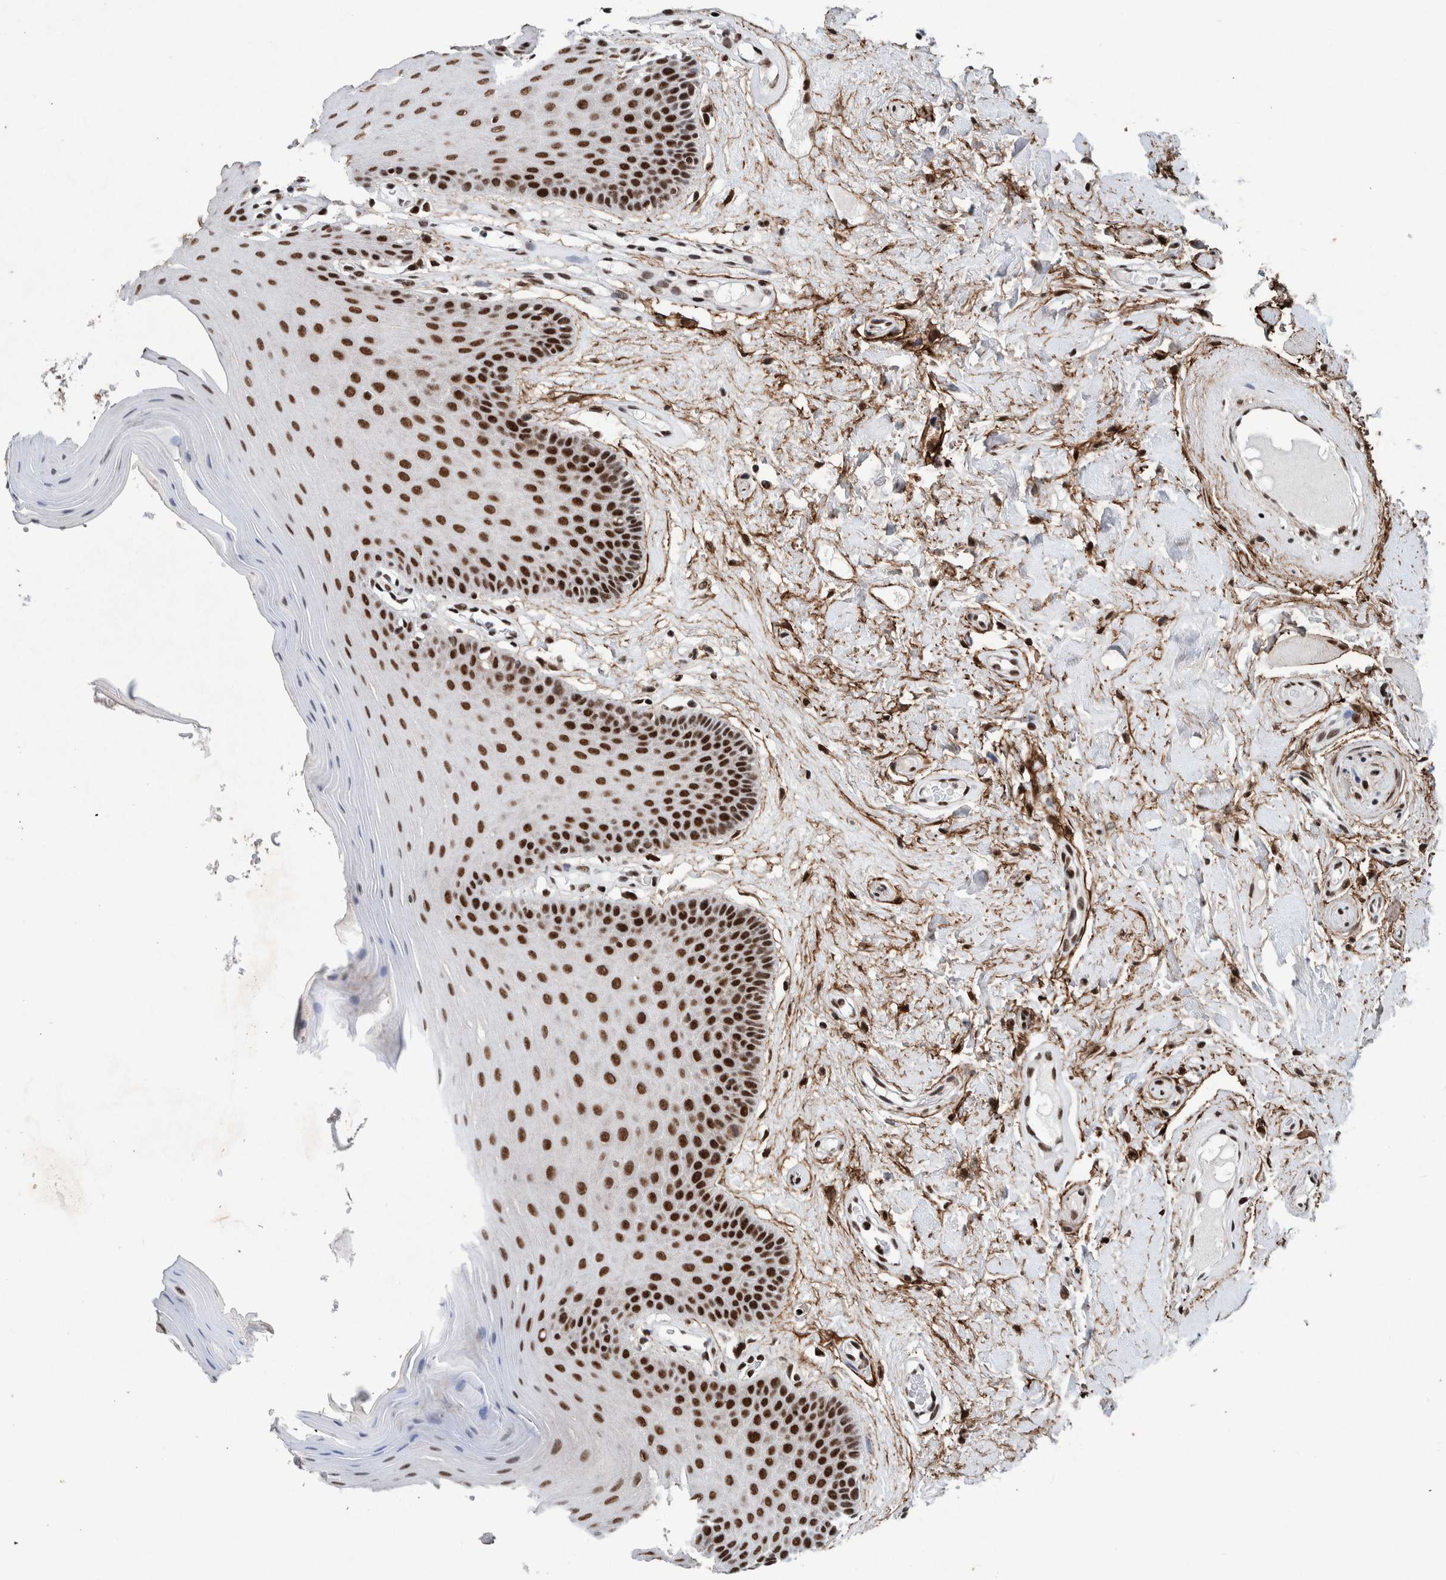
{"staining": {"intensity": "strong", "quantity": ">75%", "location": "nuclear"}, "tissue": "oral mucosa", "cell_type": "Squamous epithelial cells", "image_type": "normal", "snomed": [{"axis": "morphology", "description": "Normal tissue, NOS"}, {"axis": "morphology", "description": "Squamous cell carcinoma, NOS"}, {"axis": "topography", "description": "Skeletal muscle"}, {"axis": "topography", "description": "Adipose tissue"}, {"axis": "topography", "description": "Vascular tissue"}, {"axis": "topography", "description": "Oral tissue"}, {"axis": "topography", "description": "Peripheral nerve tissue"}, {"axis": "topography", "description": "Head-Neck"}], "caption": "A brown stain highlights strong nuclear expression of a protein in squamous epithelial cells of unremarkable human oral mucosa. The staining was performed using DAB (3,3'-diaminobenzidine) to visualize the protein expression in brown, while the nuclei were stained in blue with hematoxylin (Magnification: 20x).", "gene": "TAF10", "patient": {"sex": "male", "age": 71}}